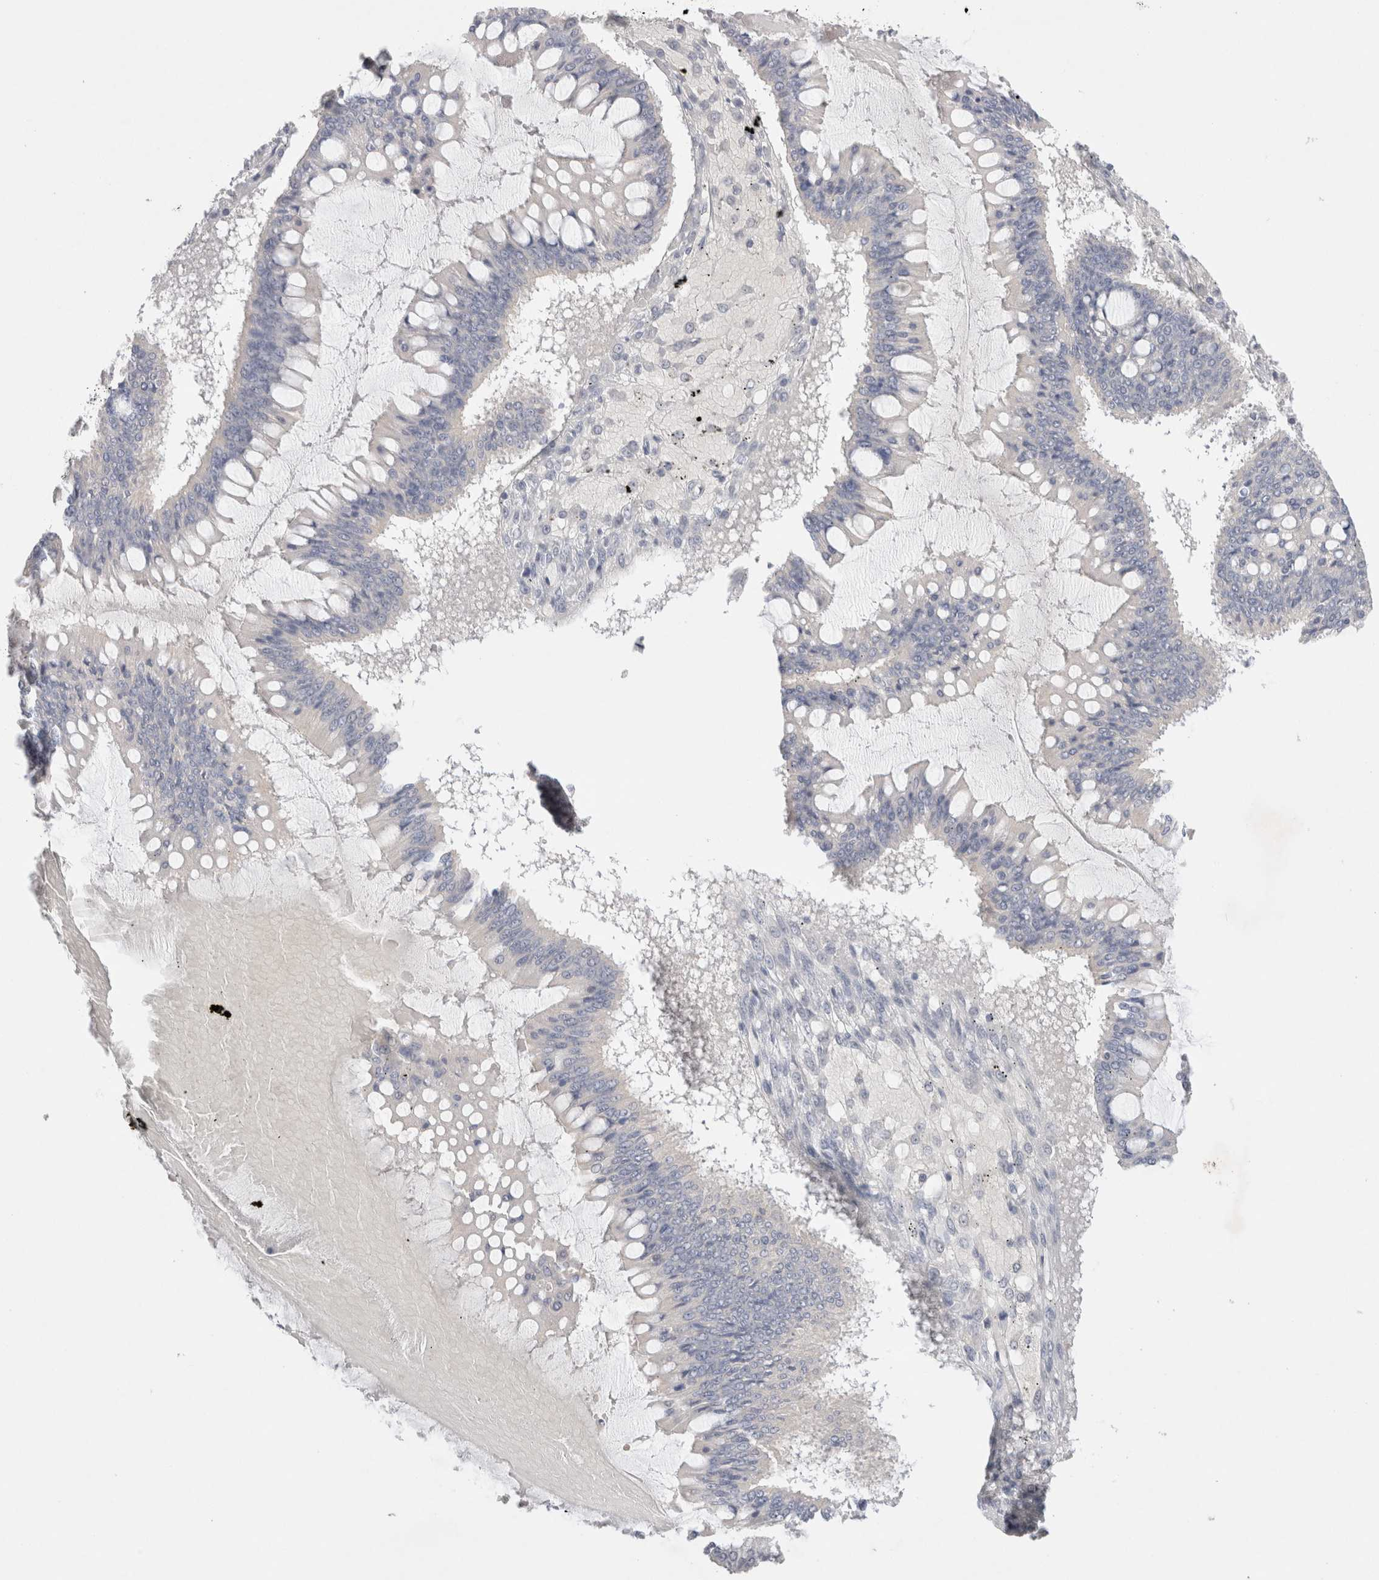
{"staining": {"intensity": "negative", "quantity": "none", "location": "none"}, "tissue": "ovarian cancer", "cell_type": "Tumor cells", "image_type": "cancer", "snomed": [{"axis": "morphology", "description": "Cystadenocarcinoma, mucinous, NOS"}, {"axis": "topography", "description": "Ovary"}], "caption": "Immunohistochemical staining of ovarian cancer exhibits no significant expression in tumor cells.", "gene": "MPP2", "patient": {"sex": "female", "age": 73}}